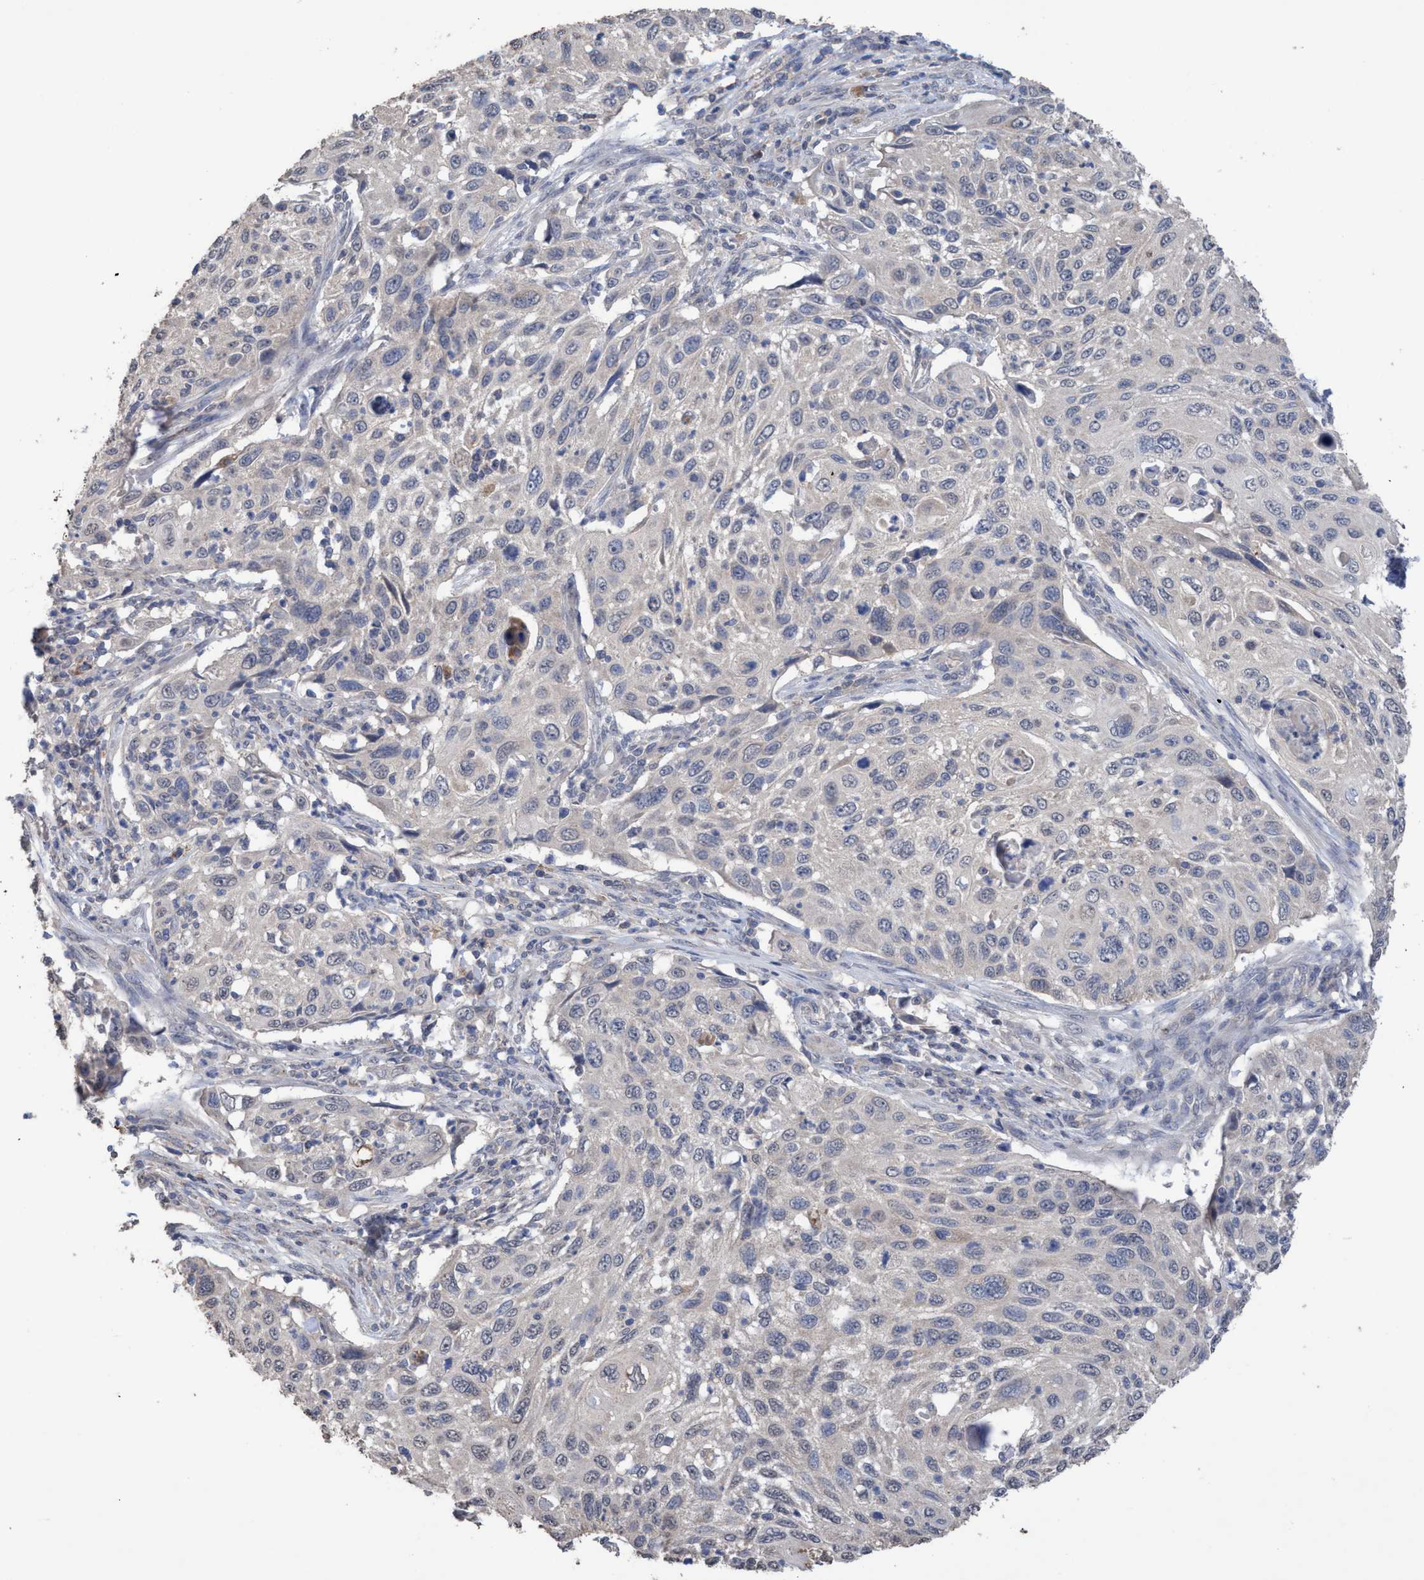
{"staining": {"intensity": "negative", "quantity": "none", "location": "none"}, "tissue": "cervical cancer", "cell_type": "Tumor cells", "image_type": "cancer", "snomed": [{"axis": "morphology", "description": "Squamous cell carcinoma, NOS"}, {"axis": "topography", "description": "Cervix"}], "caption": "Protein analysis of cervical squamous cell carcinoma exhibits no significant staining in tumor cells. (DAB (3,3'-diaminobenzidine) immunohistochemistry, high magnification).", "gene": "GLOD4", "patient": {"sex": "female", "age": 70}}